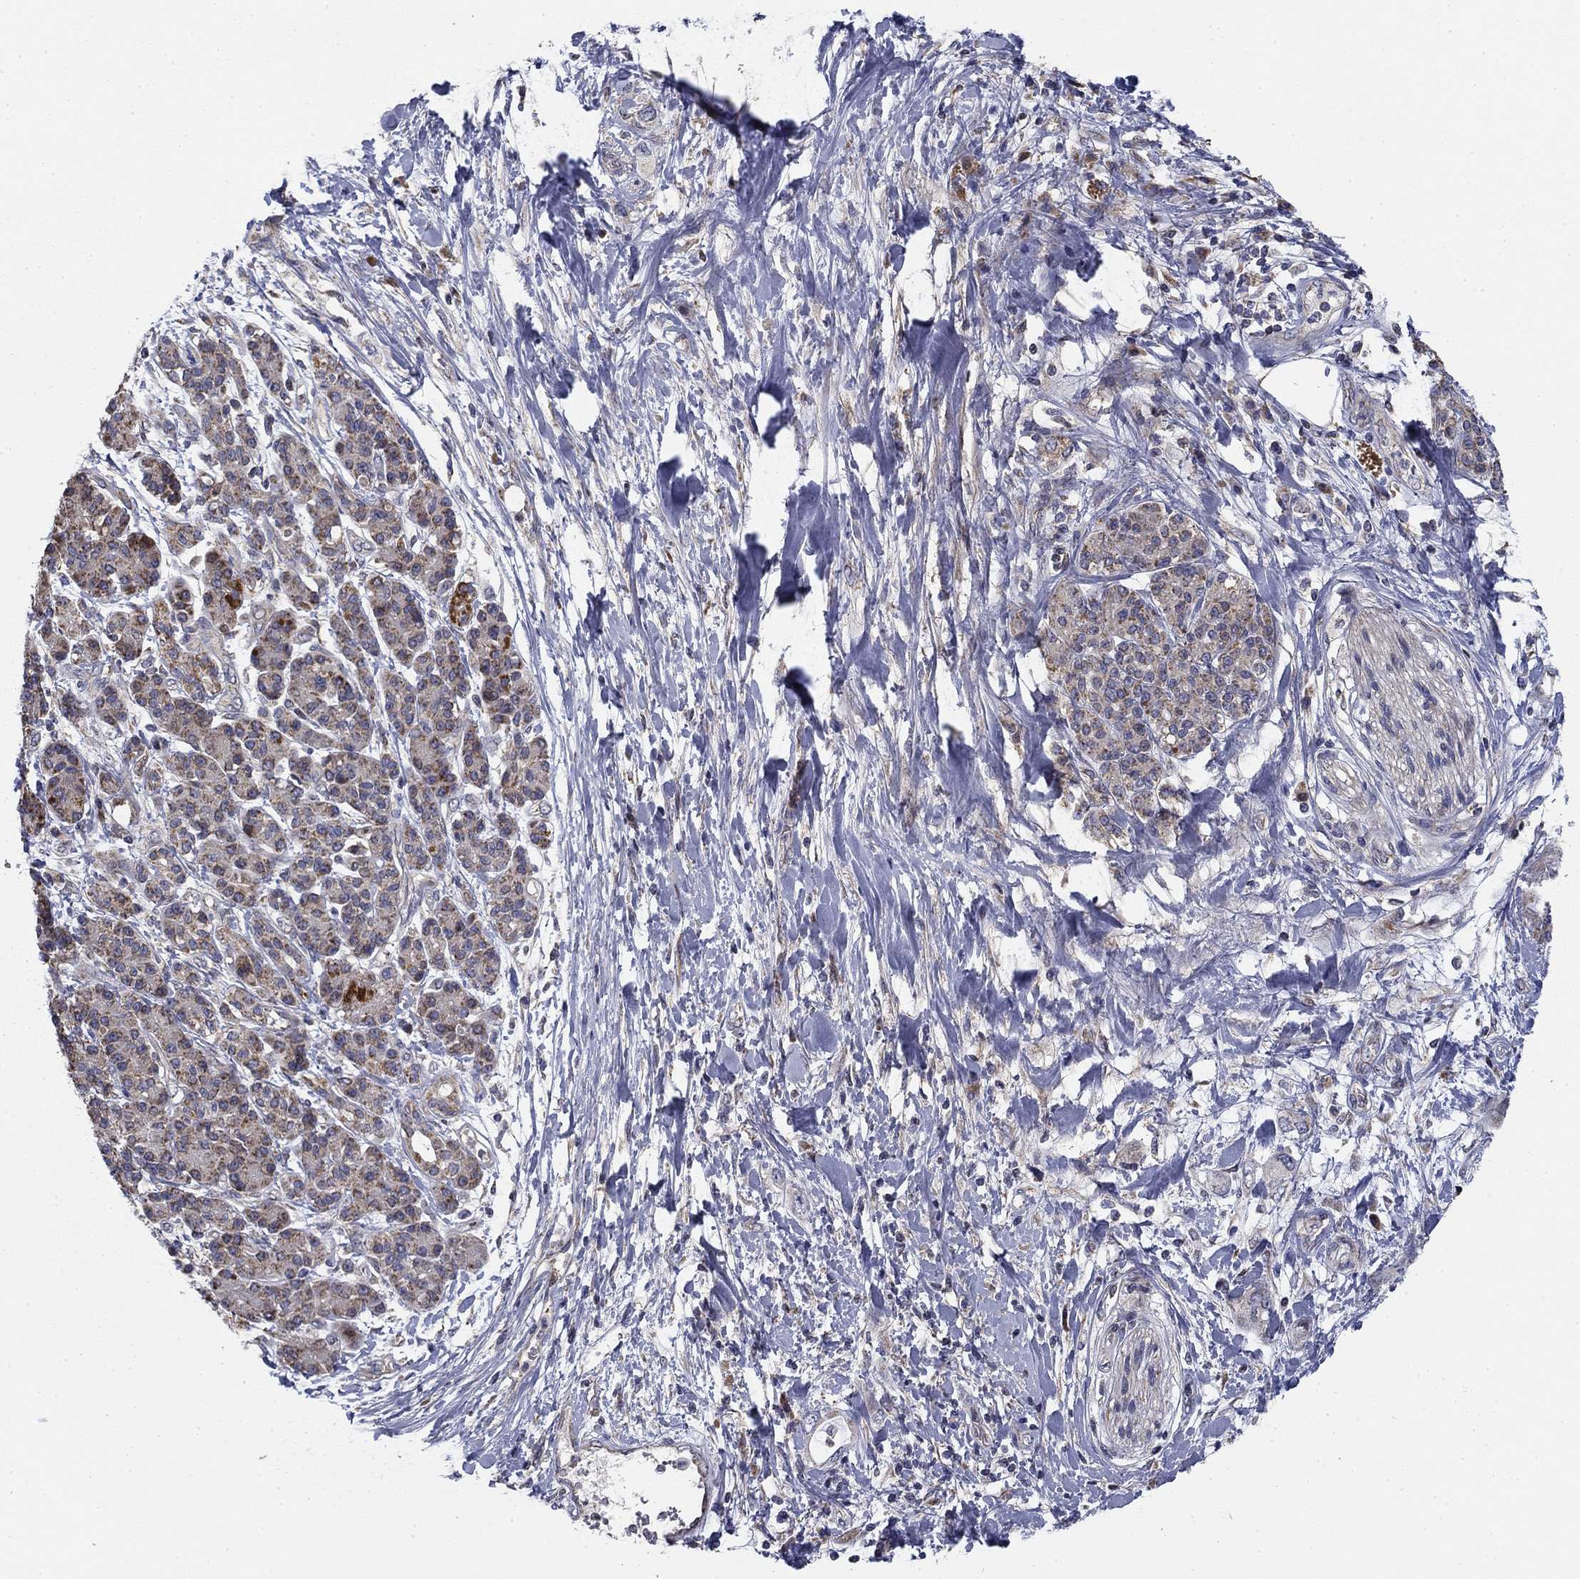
{"staining": {"intensity": "moderate", "quantity": "<25%", "location": "cytoplasmic/membranous"}, "tissue": "pancreatic cancer", "cell_type": "Tumor cells", "image_type": "cancer", "snomed": [{"axis": "morphology", "description": "Adenocarcinoma, NOS"}, {"axis": "topography", "description": "Pancreas"}], "caption": "Protein expression analysis of pancreatic cancer displays moderate cytoplasmic/membranous expression in about <25% of tumor cells.", "gene": "MMAA", "patient": {"sex": "female", "age": 56}}